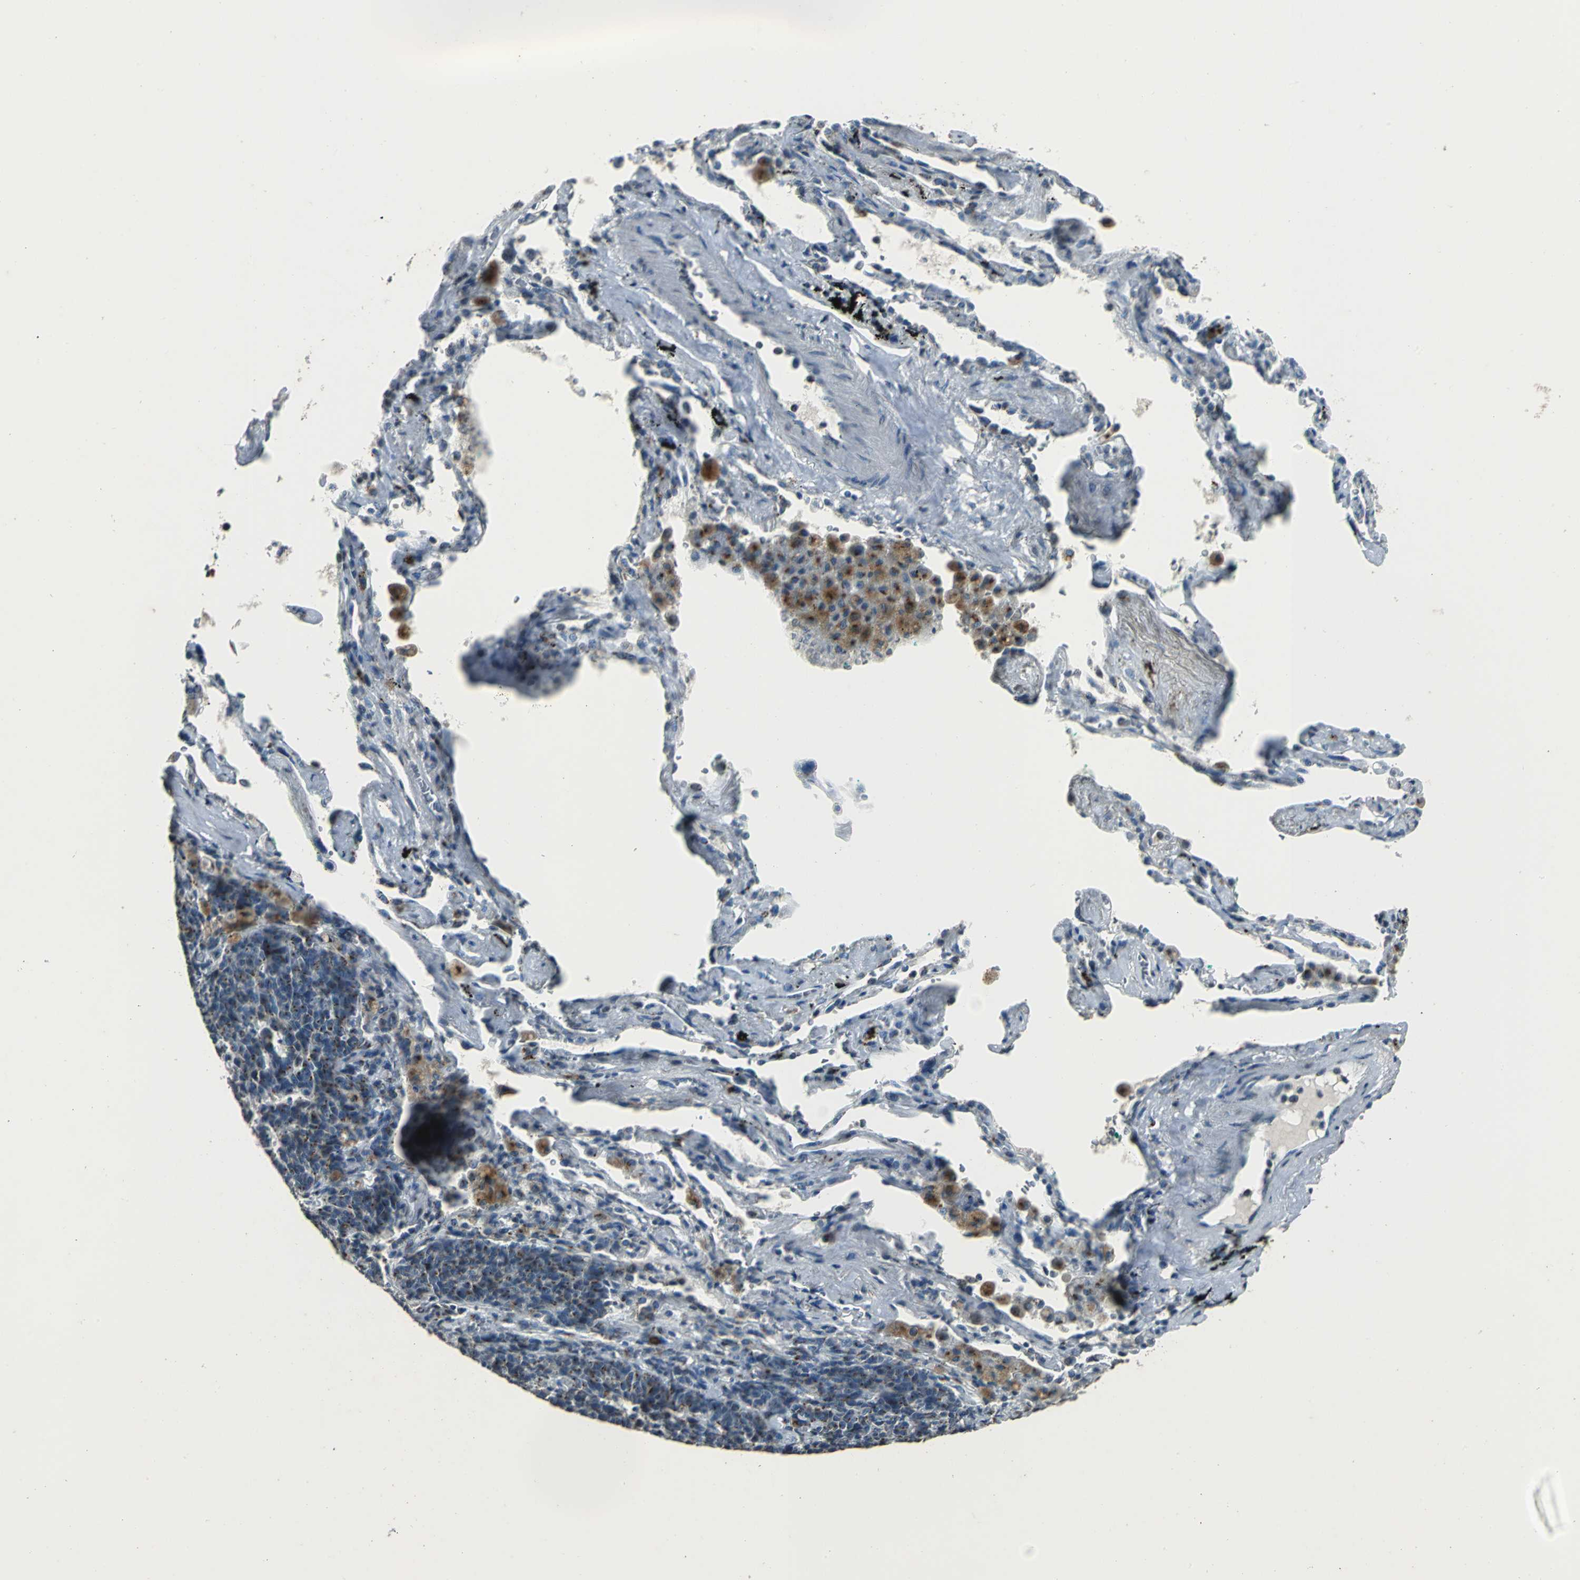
{"staining": {"intensity": "weak", "quantity": "25%-75%", "location": "cytoplasmic/membranous"}, "tissue": "lung cancer", "cell_type": "Tumor cells", "image_type": "cancer", "snomed": [{"axis": "morphology", "description": "Neoplasm, malignant, NOS"}, {"axis": "topography", "description": "Lung"}], "caption": "Protein expression analysis of human lung malignant neoplasm reveals weak cytoplasmic/membranous staining in about 25%-75% of tumor cells.", "gene": "TMEM115", "patient": {"sex": "female", "age": 58}}